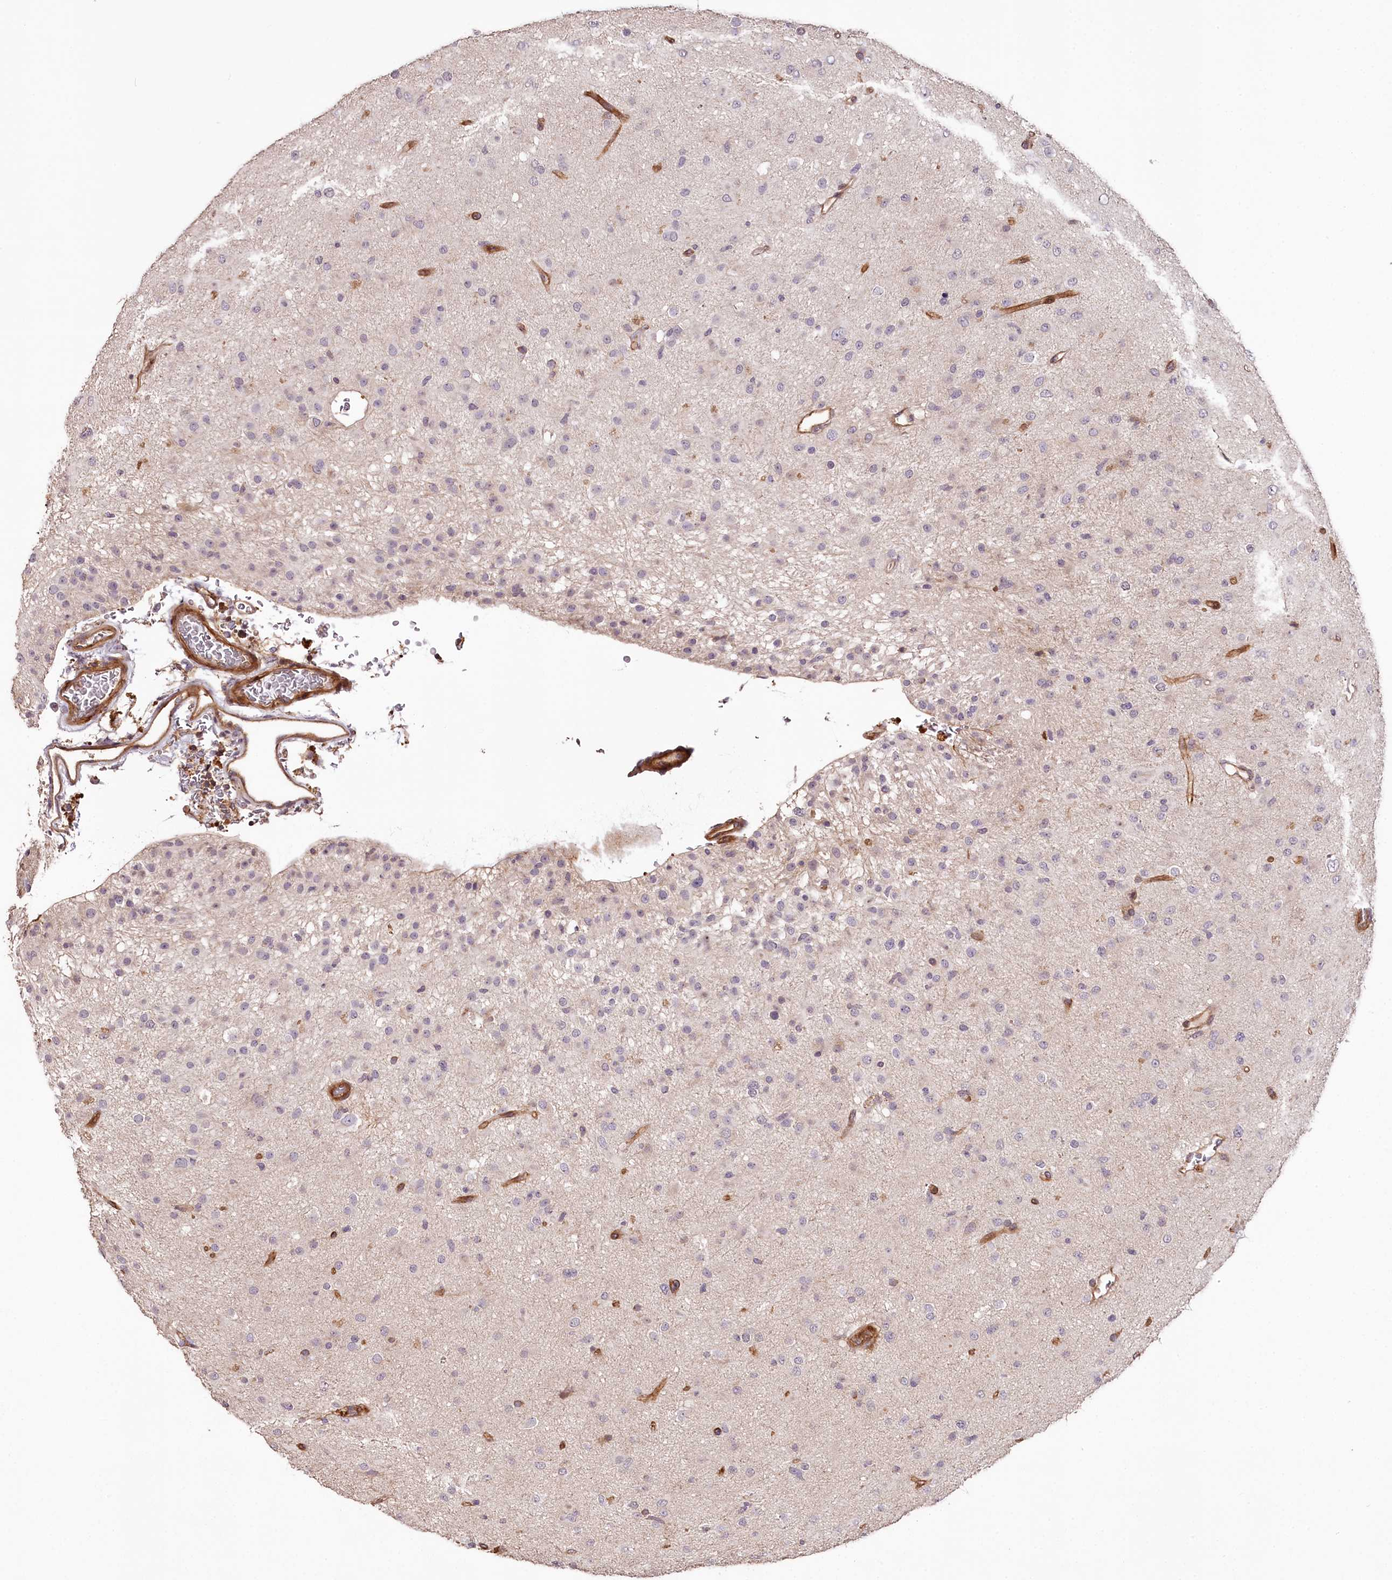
{"staining": {"intensity": "negative", "quantity": "none", "location": "none"}, "tissue": "glioma", "cell_type": "Tumor cells", "image_type": "cancer", "snomed": [{"axis": "morphology", "description": "Glioma, malignant, Low grade"}, {"axis": "topography", "description": "Brain"}], "caption": "IHC of glioma reveals no staining in tumor cells. (Stains: DAB immunohistochemistry with hematoxylin counter stain, Microscopy: brightfield microscopy at high magnification).", "gene": "KIF14", "patient": {"sex": "male", "age": 65}}